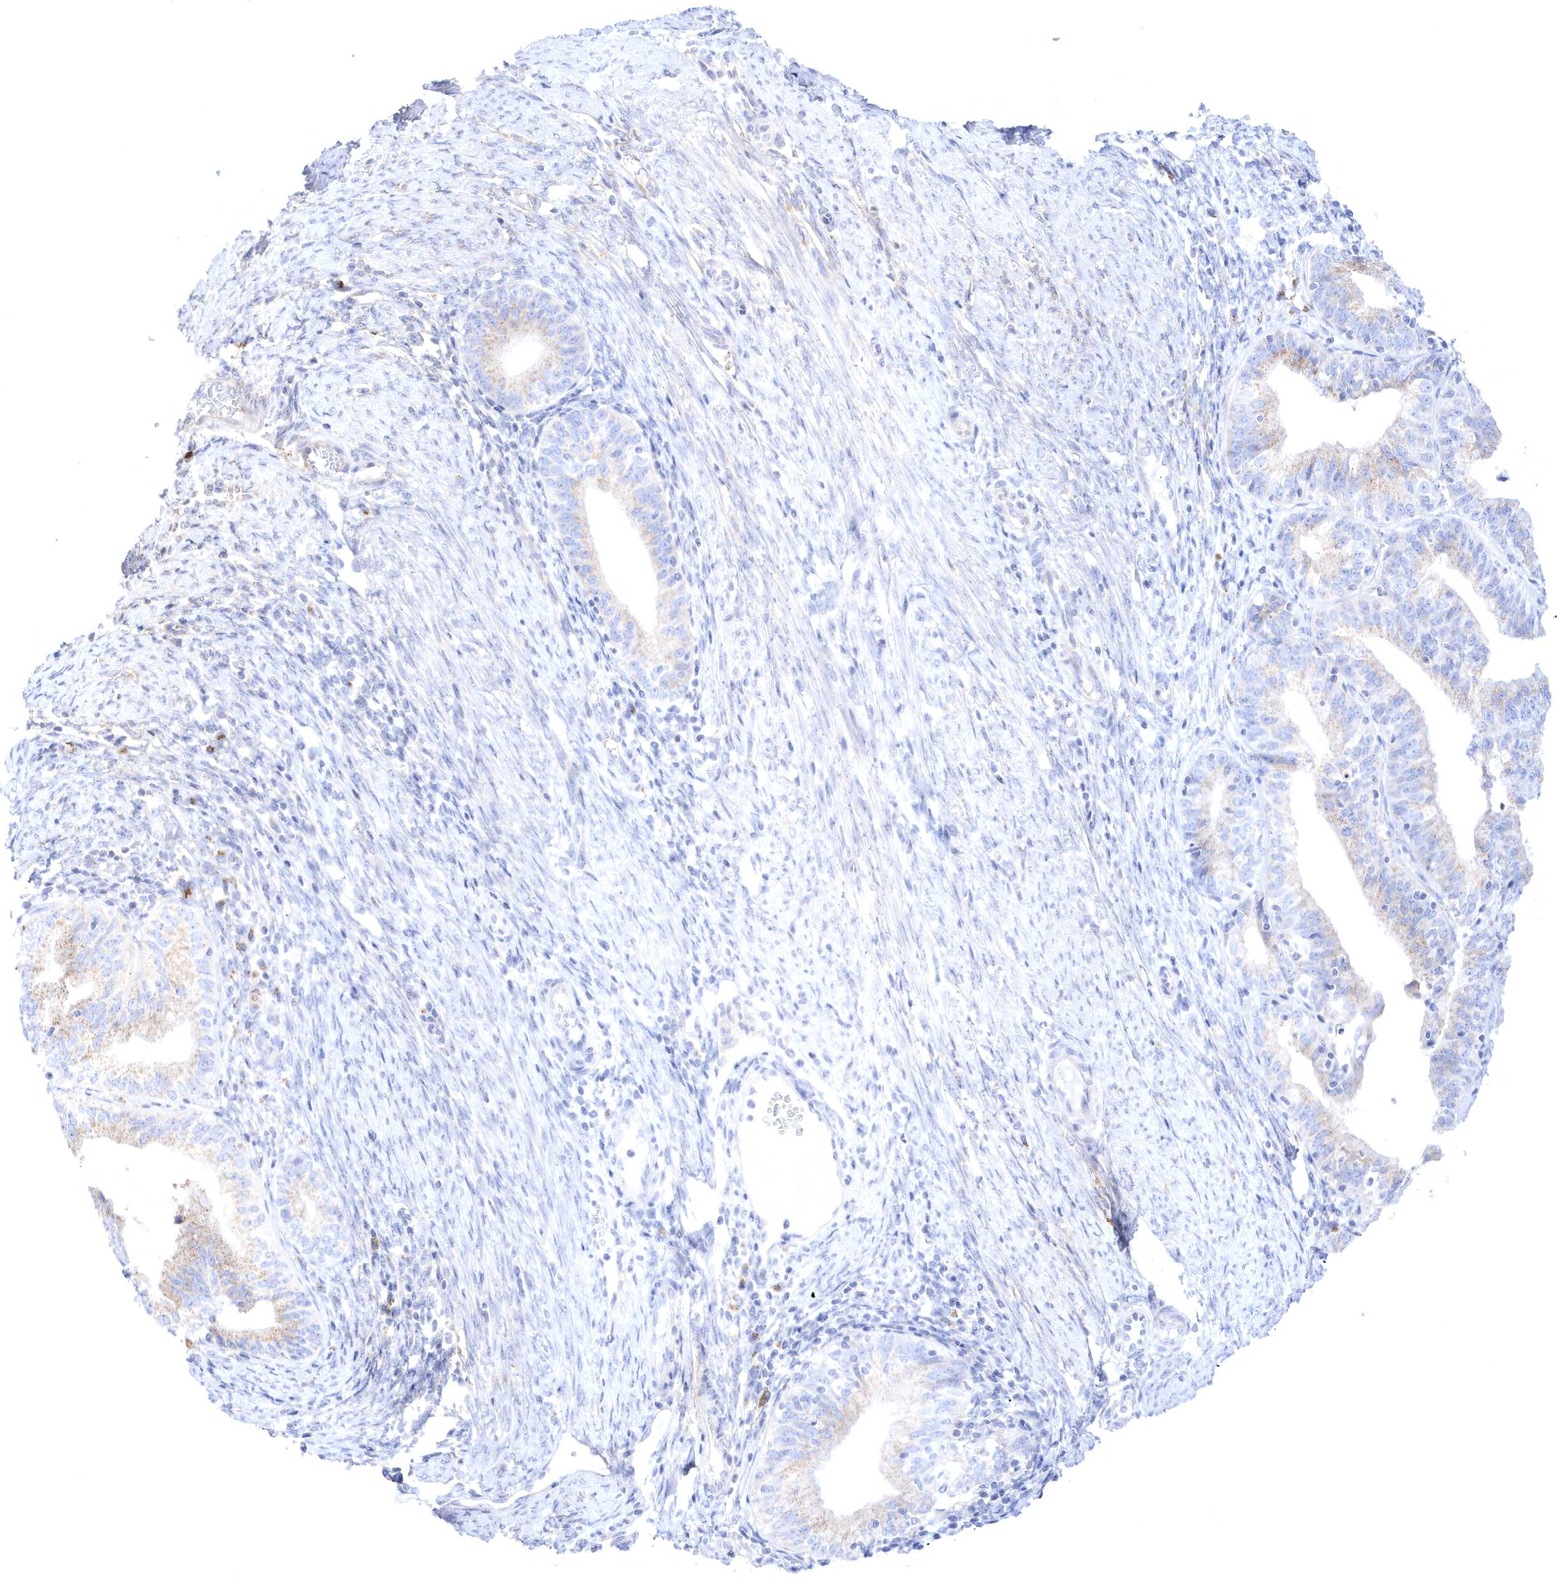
{"staining": {"intensity": "negative", "quantity": "none", "location": "none"}, "tissue": "endometrial cancer", "cell_type": "Tumor cells", "image_type": "cancer", "snomed": [{"axis": "morphology", "description": "Adenocarcinoma, NOS"}, {"axis": "topography", "description": "Endometrium"}], "caption": "The histopathology image shows no staining of tumor cells in endometrial cancer (adenocarcinoma).", "gene": "COPB2", "patient": {"sex": "female", "age": 51}}